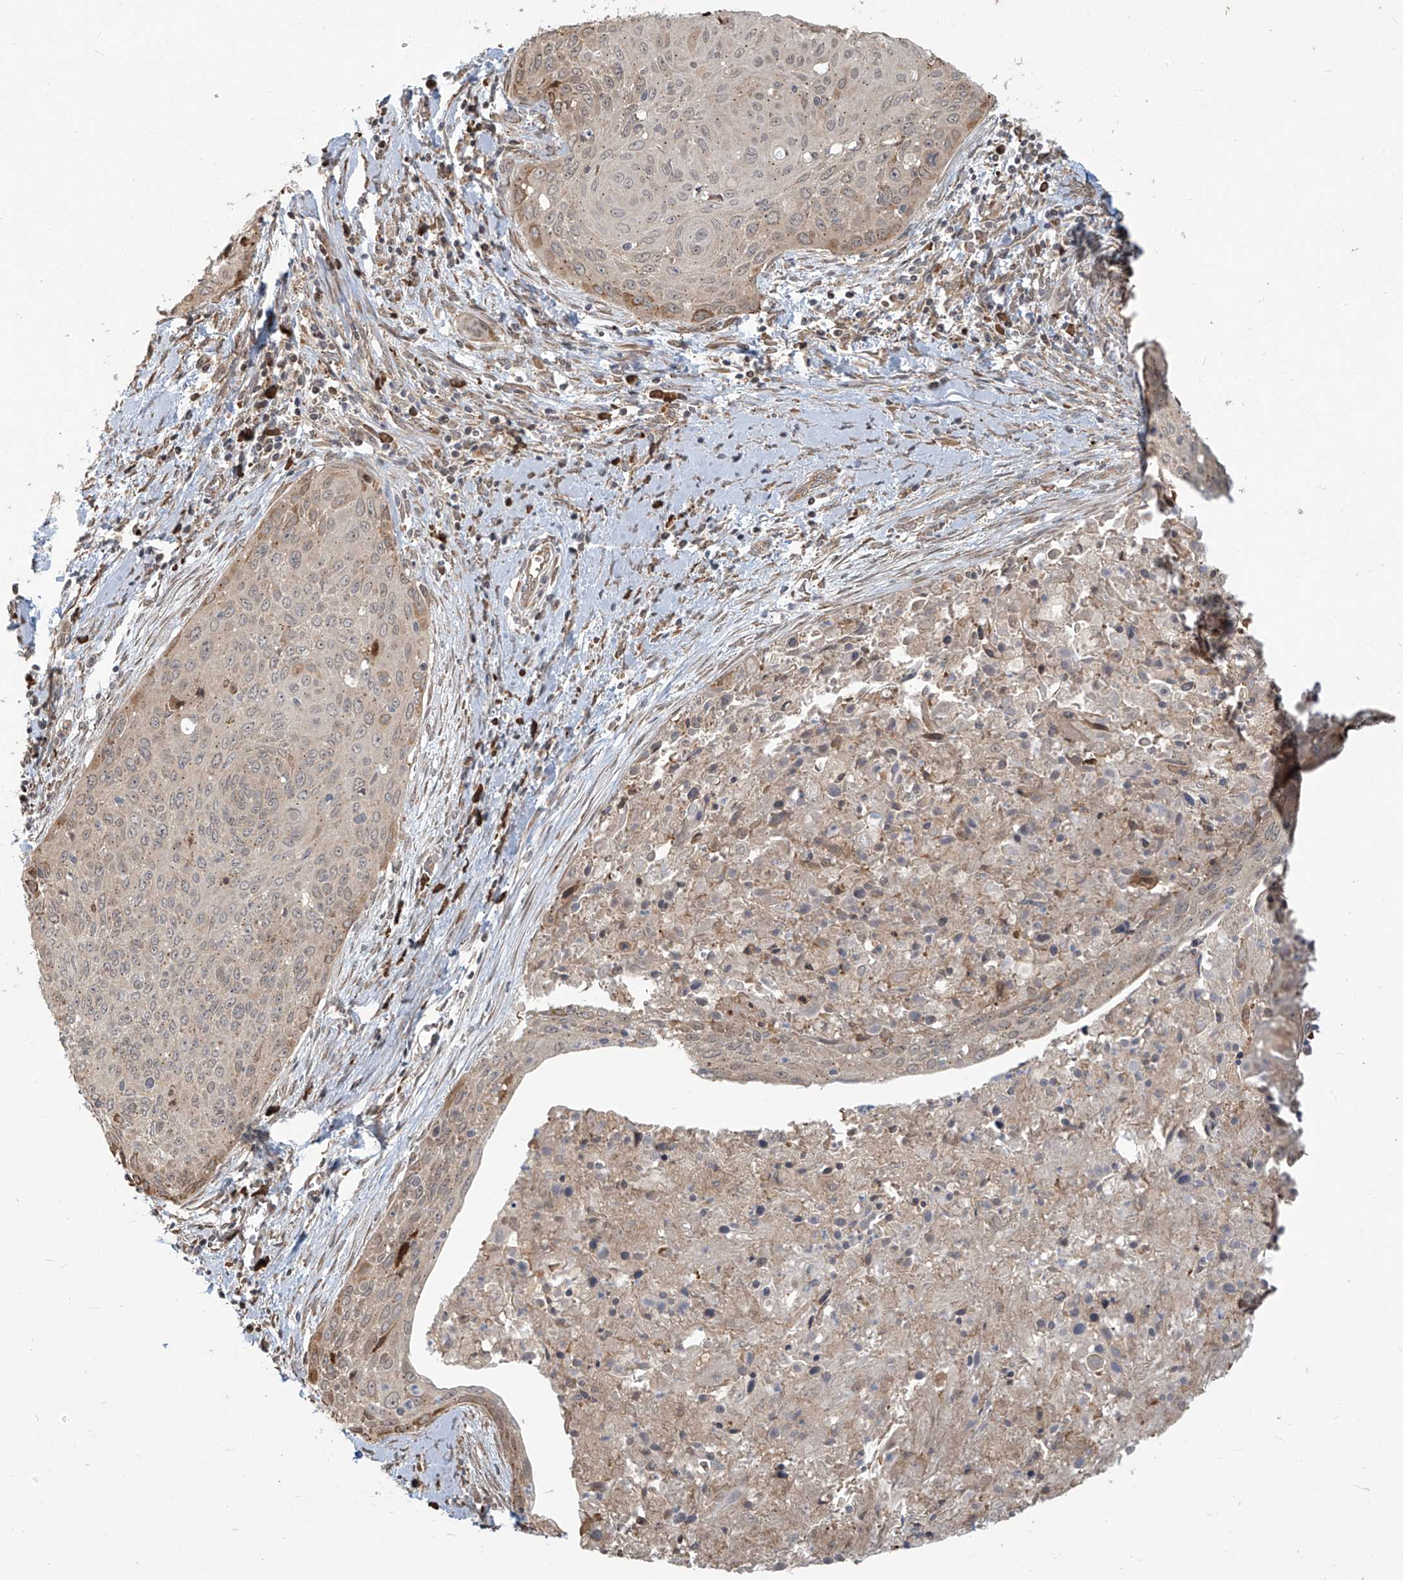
{"staining": {"intensity": "weak", "quantity": "25%-75%", "location": "cytoplasmic/membranous,nuclear"}, "tissue": "cervical cancer", "cell_type": "Tumor cells", "image_type": "cancer", "snomed": [{"axis": "morphology", "description": "Squamous cell carcinoma, NOS"}, {"axis": "topography", "description": "Cervix"}], "caption": "DAB (3,3'-diaminobenzidine) immunohistochemical staining of cervical squamous cell carcinoma shows weak cytoplasmic/membranous and nuclear protein expression in approximately 25%-75% of tumor cells. Using DAB (brown) and hematoxylin (blue) stains, captured at high magnification using brightfield microscopy.", "gene": "PLEKHM3", "patient": {"sex": "female", "age": 55}}